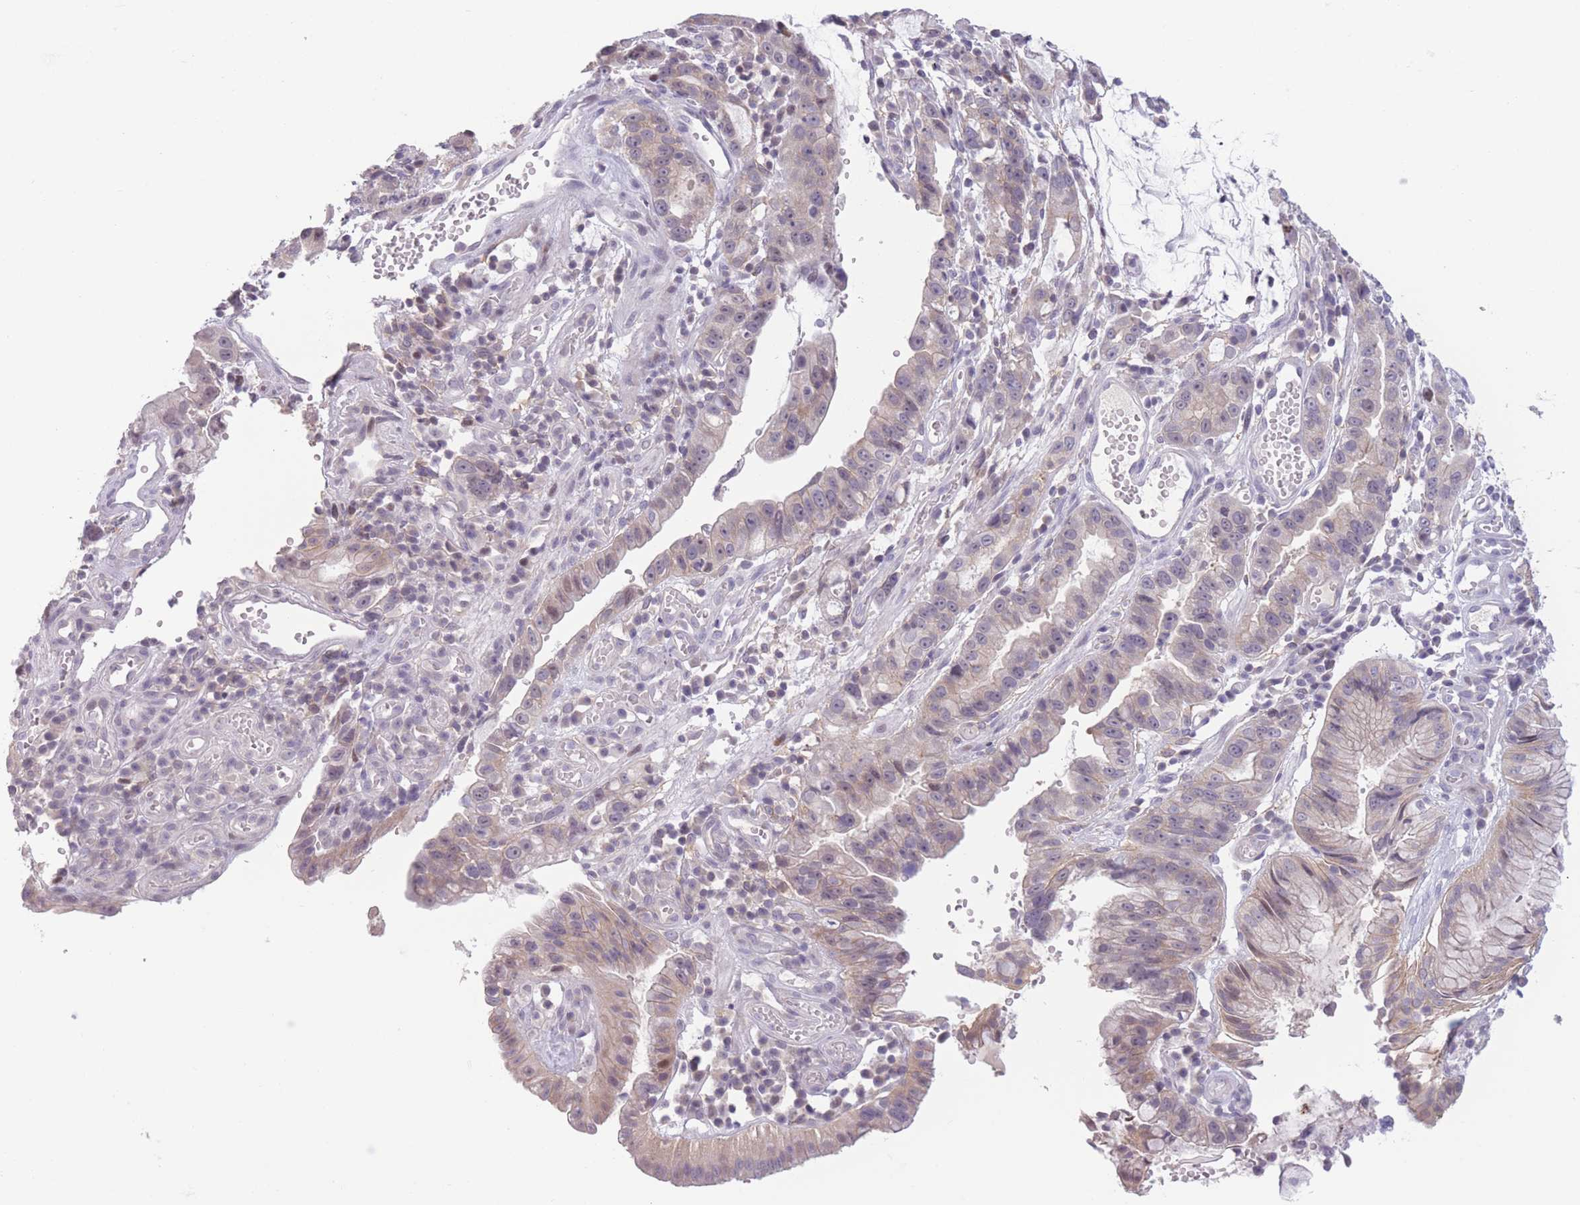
{"staining": {"intensity": "moderate", "quantity": "25%-75%", "location": "cytoplasmic/membranous"}, "tissue": "stomach cancer", "cell_type": "Tumor cells", "image_type": "cancer", "snomed": [{"axis": "morphology", "description": "Adenocarcinoma, NOS"}, {"axis": "topography", "description": "Stomach"}], "caption": "High-magnification brightfield microscopy of stomach cancer (adenocarcinoma) stained with DAB (3,3'-diaminobenzidine) (brown) and counterstained with hematoxylin (blue). tumor cells exhibit moderate cytoplasmic/membranous expression is present in about25%-75% of cells.", "gene": "ZNF439", "patient": {"sex": "male", "age": 55}}